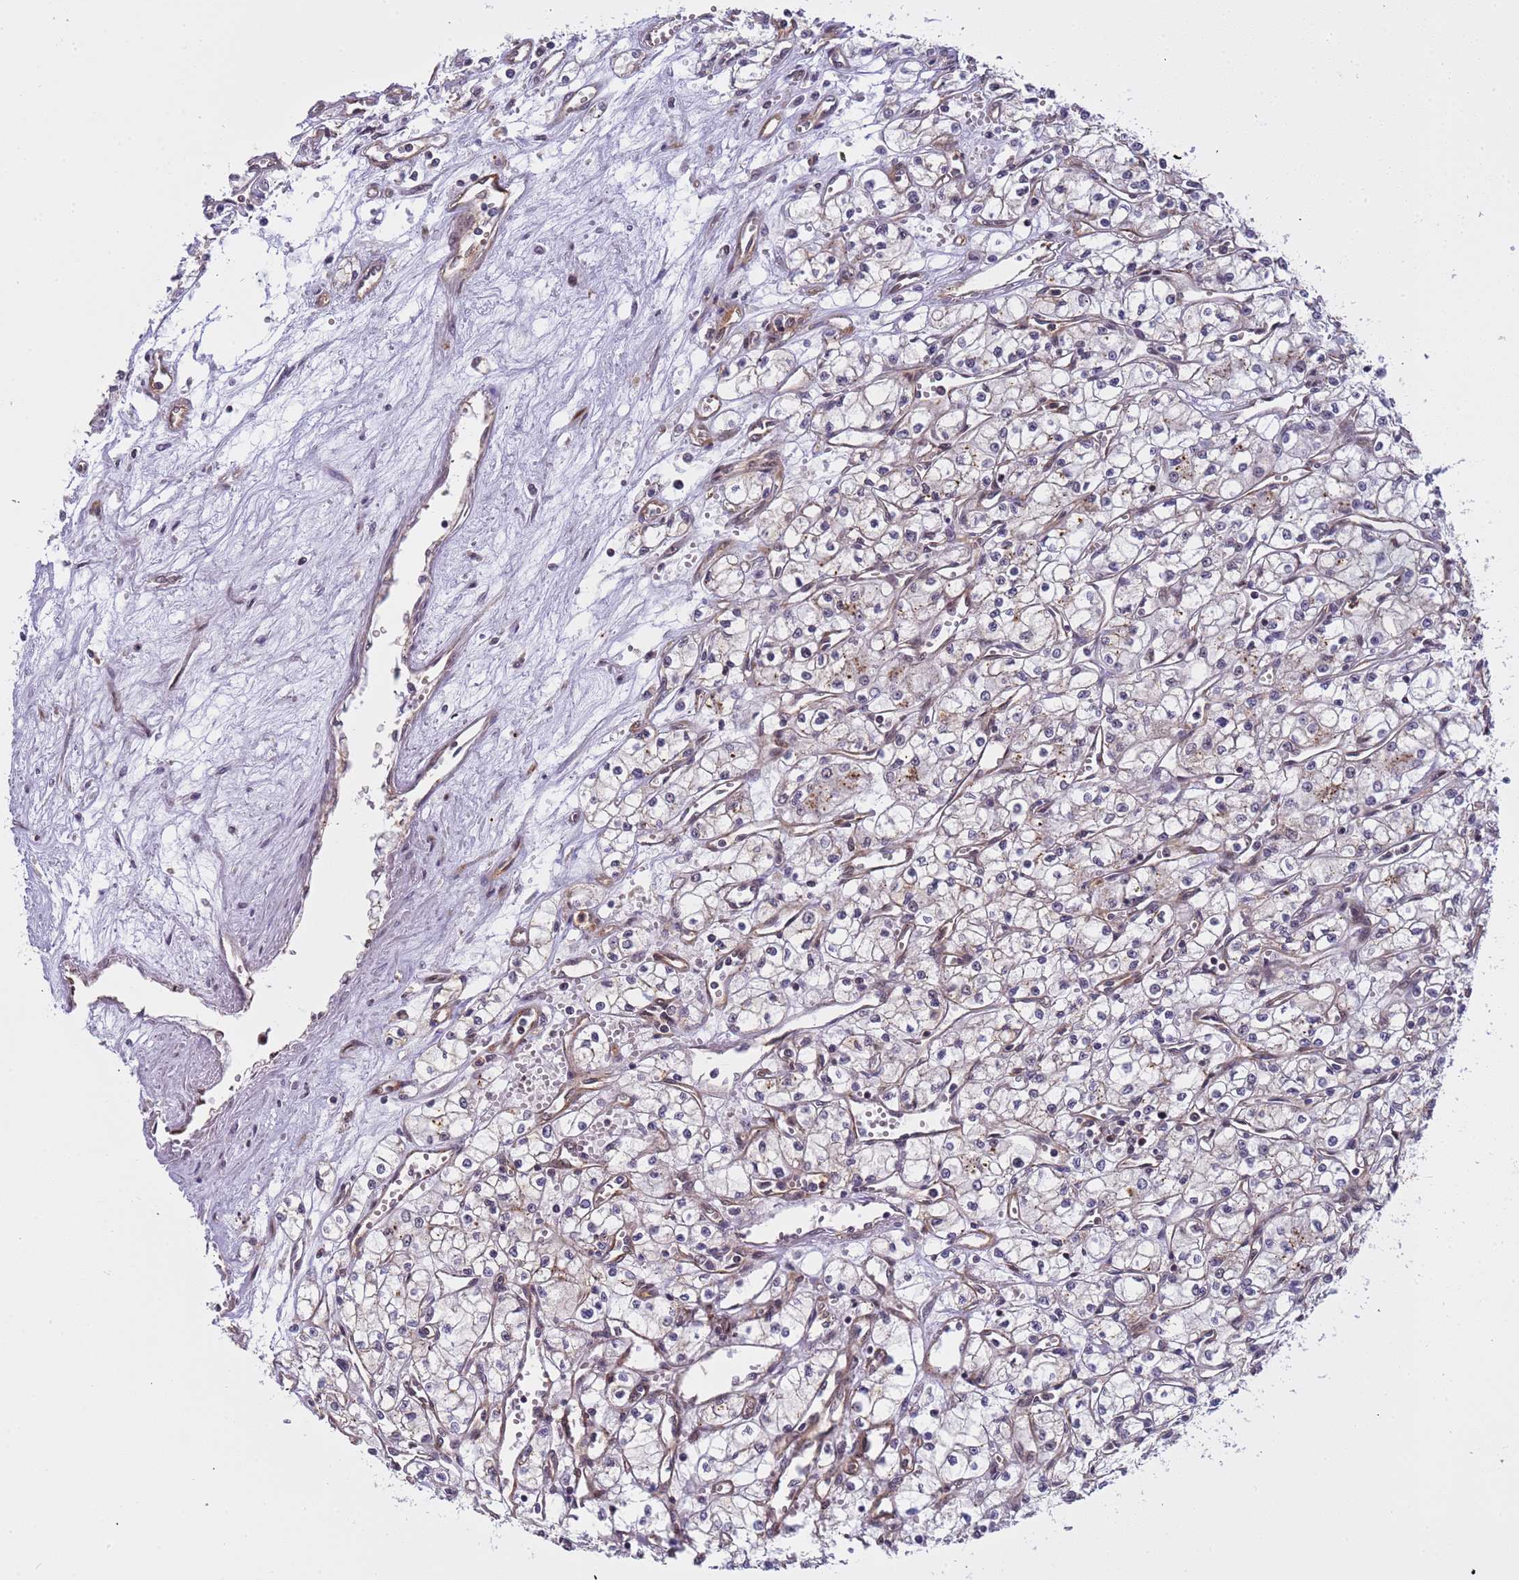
{"staining": {"intensity": "negative", "quantity": "none", "location": "none"}, "tissue": "renal cancer", "cell_type": "Tumor cells", "image_type": "cancer", "snomed": [{"axis": "morphology", "description": "Adenocarcinoma, NOS"}, {"axis": "topography", "description": "Kidney"}], "caption": "This micrograph is of renal adenocarcinoma stained with IHC to label a protein in brown with the nuclei are counter-stained blue. There is no staining in tumor cells.", "gene": "EMC2", "patient": {"sex": "male", "age": 59}}